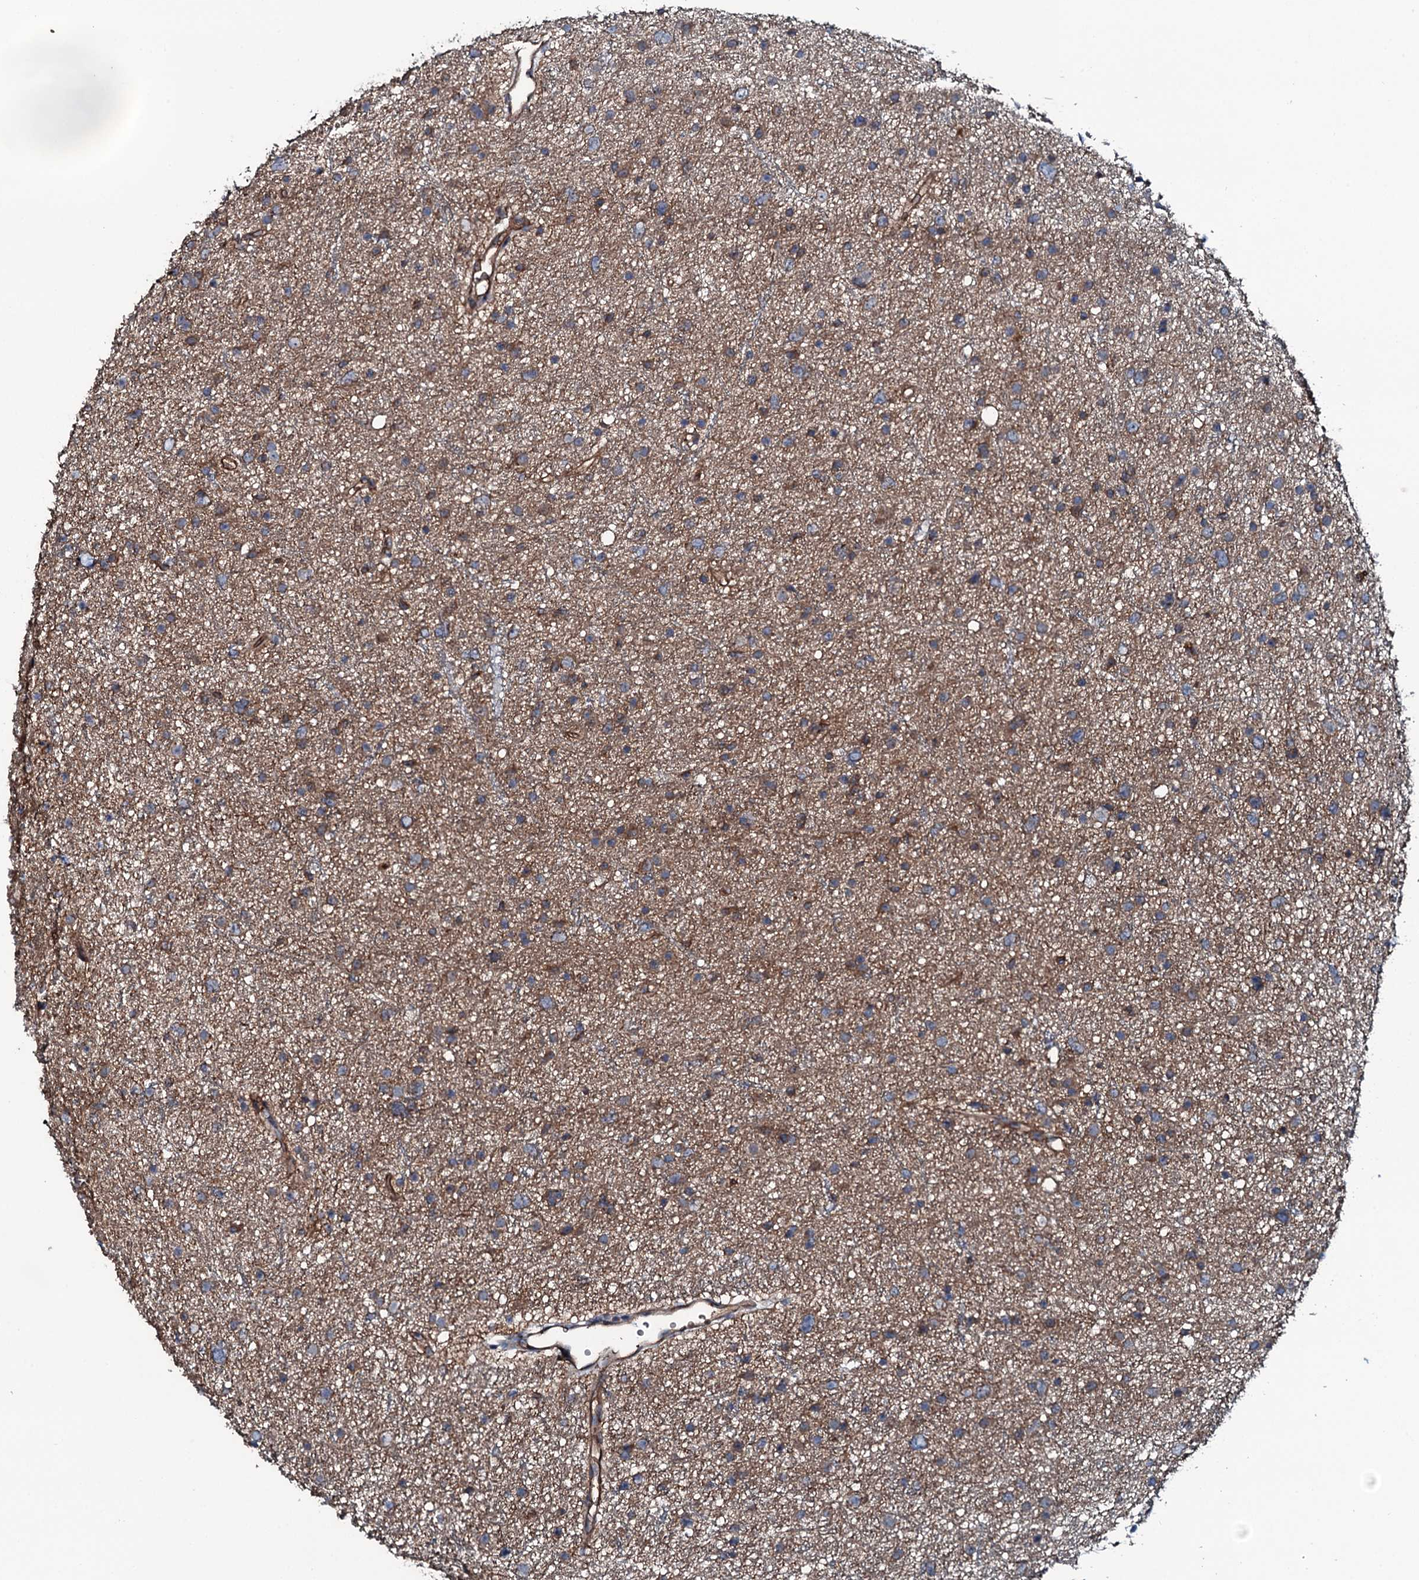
{"staining": {"intensity": "moderate", "quantity": ">75%", "location": "cytoplasmic/membranous"}, "tissue": "glioma", "cell_type": "Tumor cells", "image_type": "cancer", "snomed": [{"axis": "morphology", "description": "Glioma, malignant, Low grade"}, {"axis": "topography", "description": "Cerebral cortex"}], "caption": "Protein staining exhibits moderate cytoplasmic/membranous expression in about >75% of tumor cells in malignant glioma (low-grade).", "gene": "TRIM7", "patient": {"sex": "female", "age": 39}}